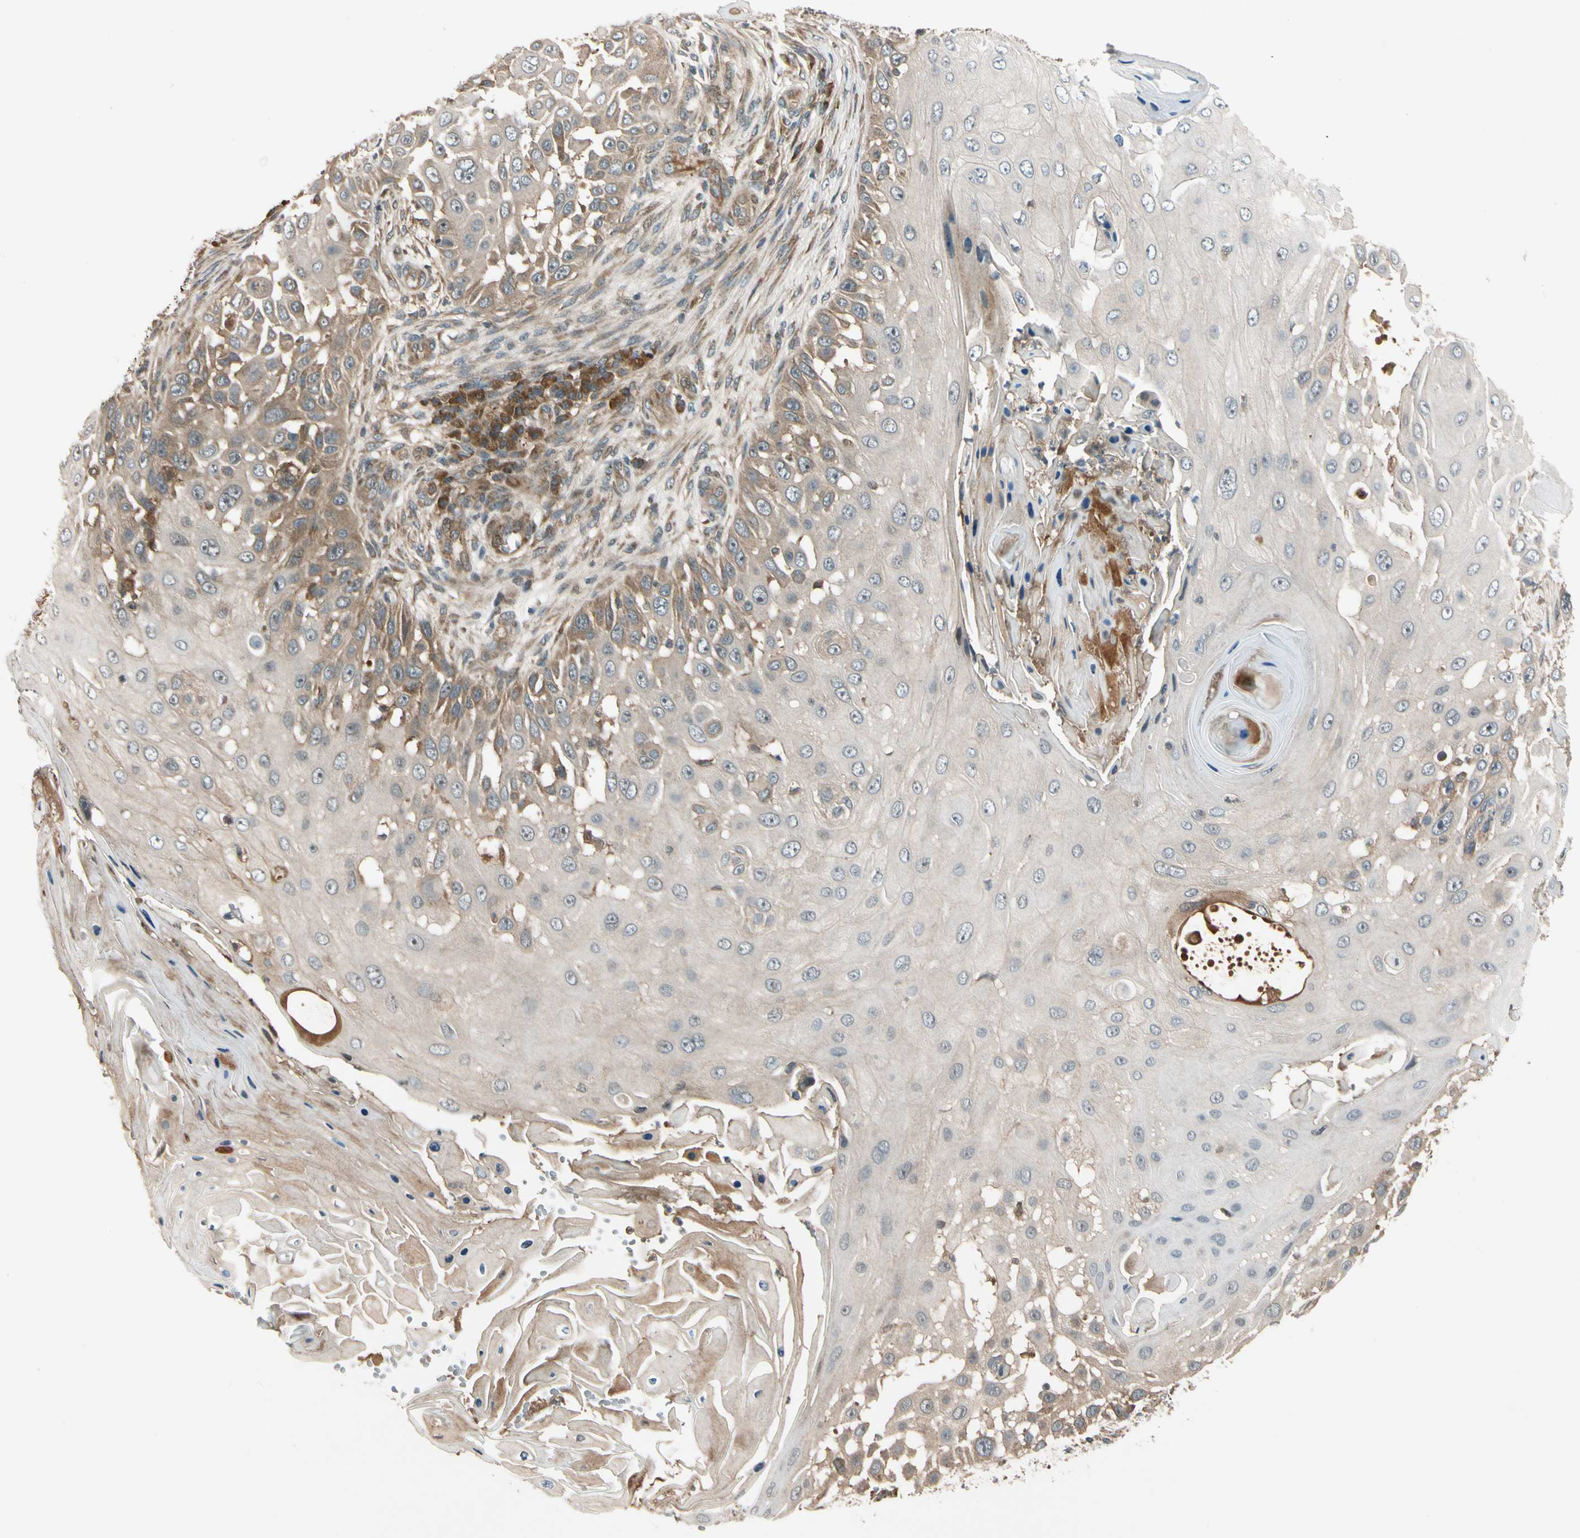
{"staining": {"intensity": "moderate", "quantity": ">75%", "location": "cytoplasmic/membranous"}, "tissue": "skin cancer", "cell_type": "Tumor cells", "image_type": "cancer", "snomed": [{"axis": "morphology", "description": "Squamous cell carcinoma, NOS"}, {"axis": "topography", "description": "Skin"}], "caption": "The histopathology image displays staining of skin cancer, revealing moderate cytoplasmic/membranous protein positivity (brown color) within tumor cells.", "gene": "ACVR1C", "patient": {"sex": "female", "age": 44}}